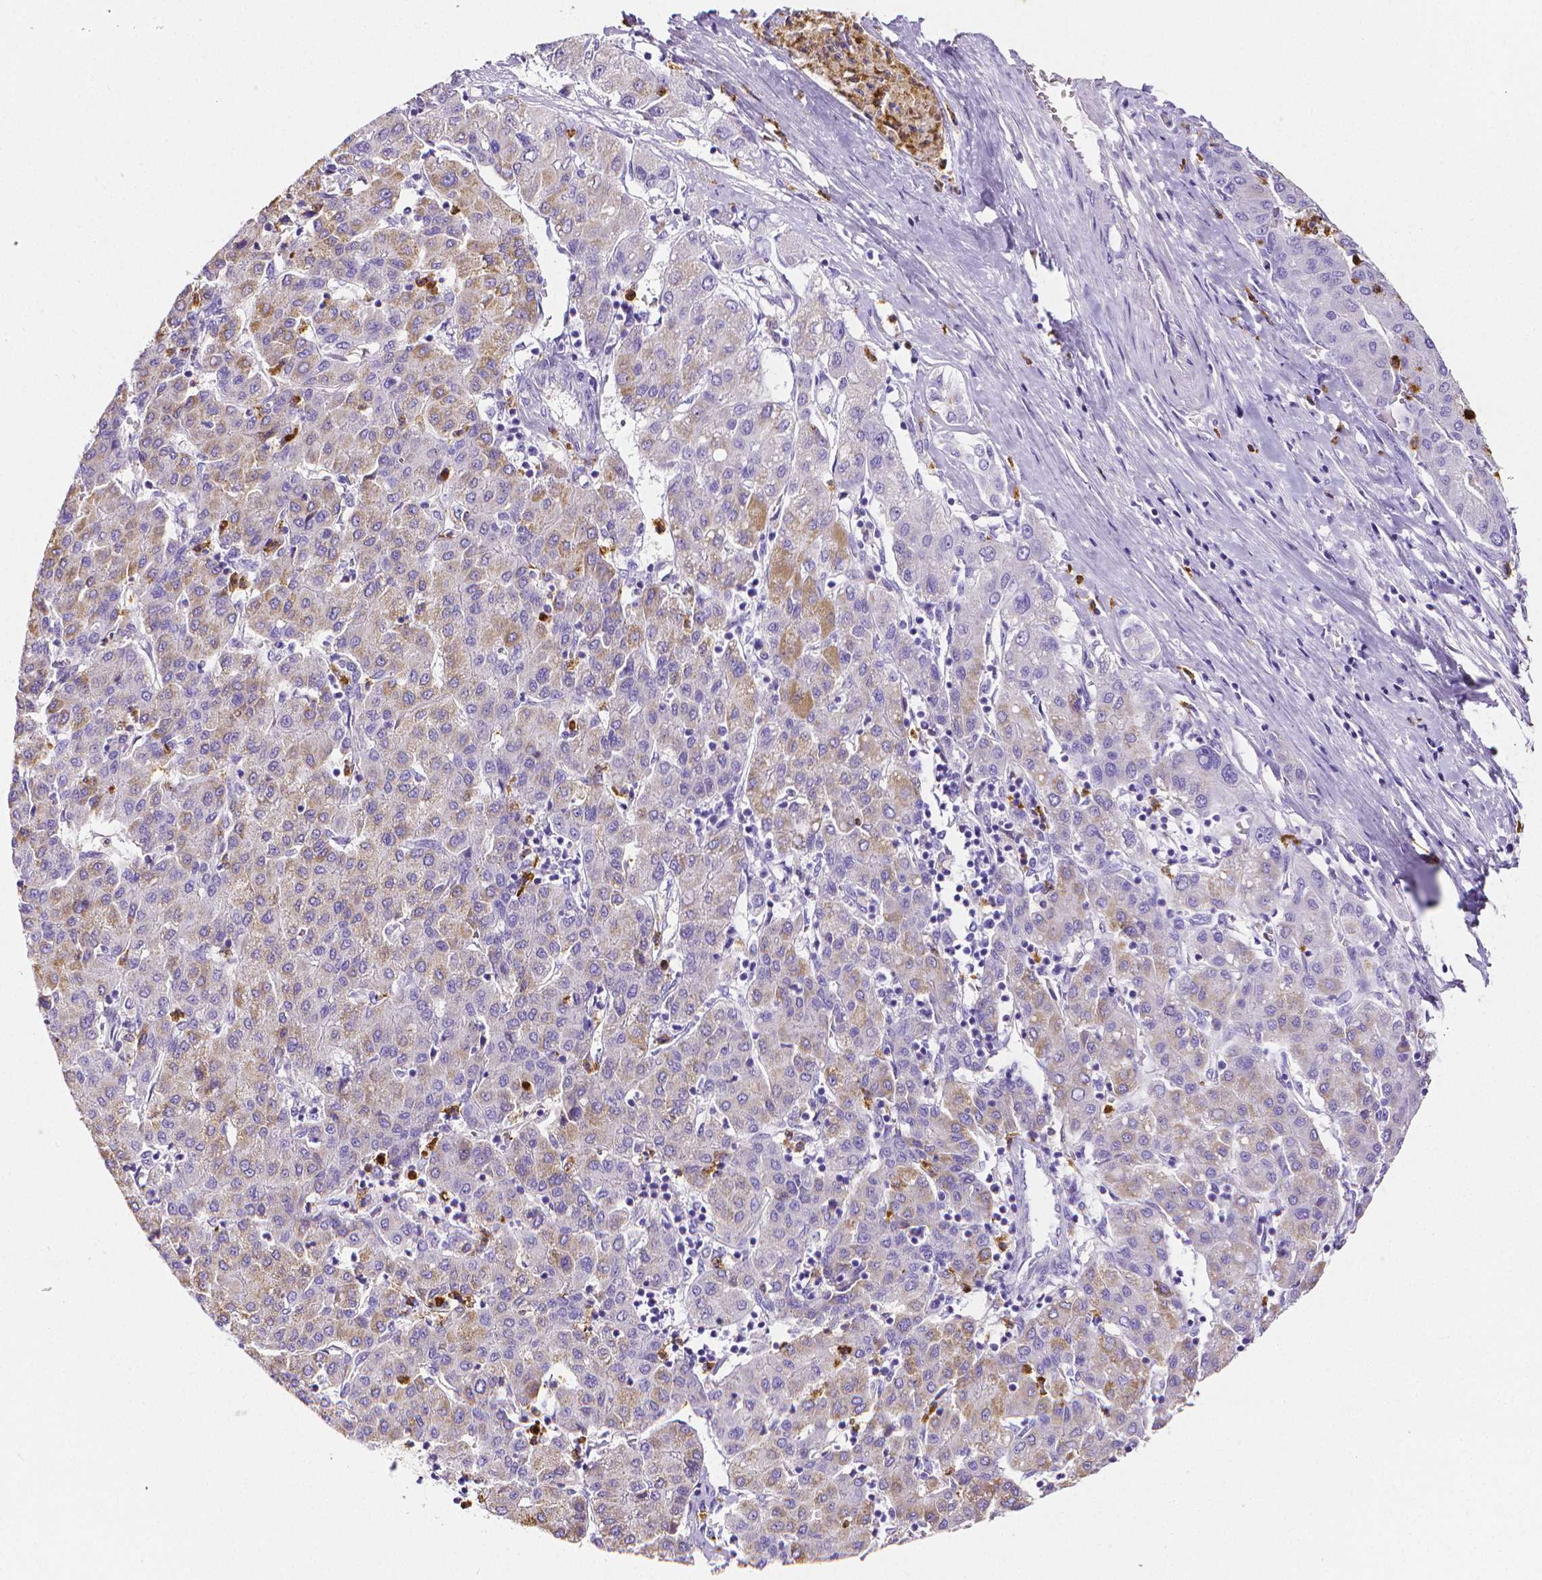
{"staining": {"intensity": "weak", "quantity": "25%-75%", "location": "cytoplasmic/membranous"}, "tissue": "liver cancer", "cell_type": "Tumor cells", "image_type": "cancer", "snomed": [{"axis": "morphology", "description": "Carcinoma, Hepatocellular, NOS"}, {"axis": "topography", "description": "Liver"}], "caption": "This micrograph displays immunohistochemistry (IHC) staining of human hepatocellular carcinoma (liver), with low weak cytoplasmic/membranous staining in approximately 25%-75% of tumor cells.", "gene": "MMP9", "patient": {"sex": "male", "age": 65}}